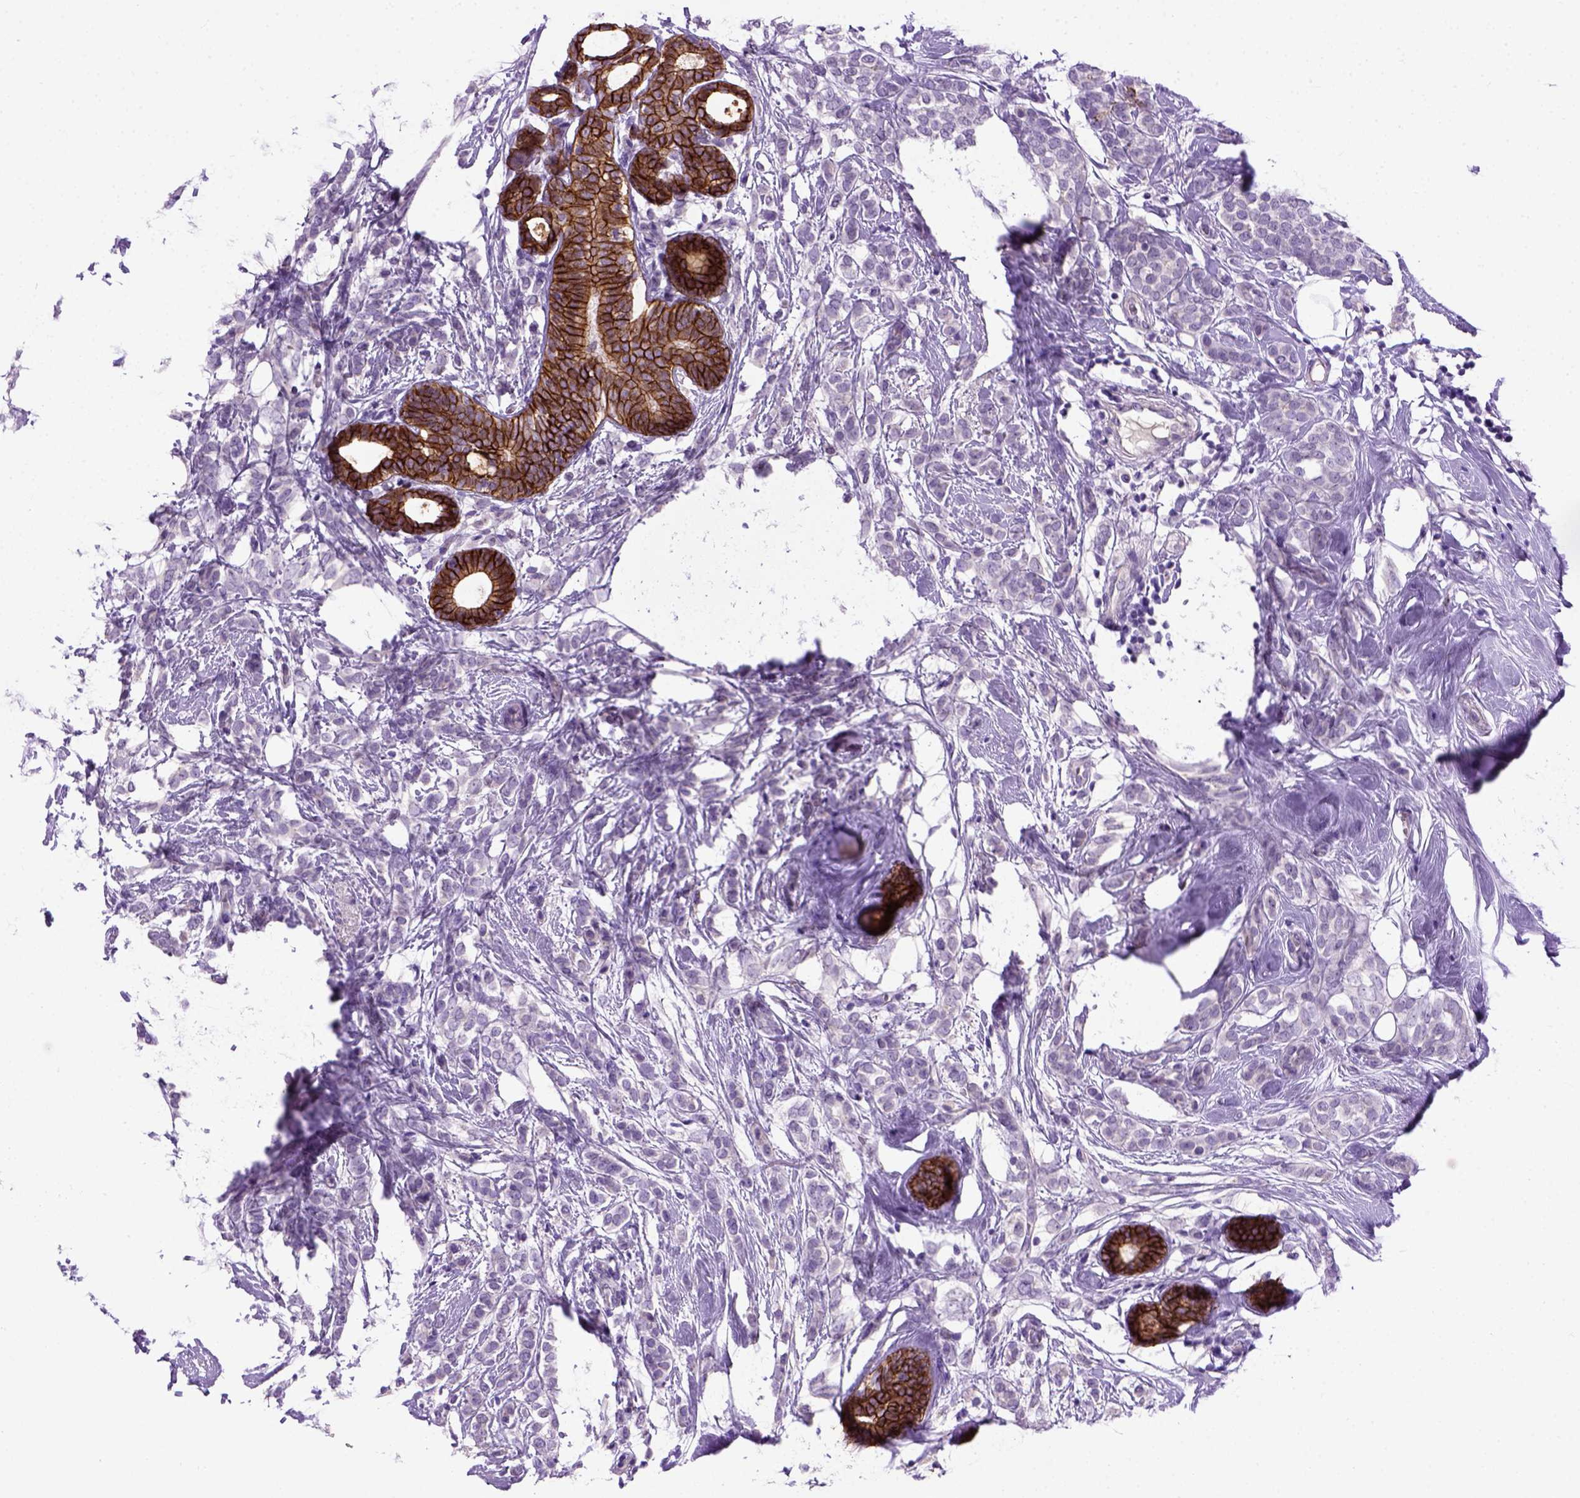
{"staining": {"intensity": "strong", "quantity": ">75%", "location": "cytoplasmic/membranous"}, "tissue": "breast cancer", "cell_type": "Tumor cells", "image_type": "cancer", "snomed": [{"axis": "morphology", "description": "Lobular carcinoma"}, {"axis": "topography", "description": "Breast"}], "caption": "DAB immunohistochemical staining of breast lobular carcinoma shows strong cytoplasmic/membranous protein expression in approximately >75% of tumor cells.", "gene": "CDH1", "patient": {"sex": "female", "age": 49}}